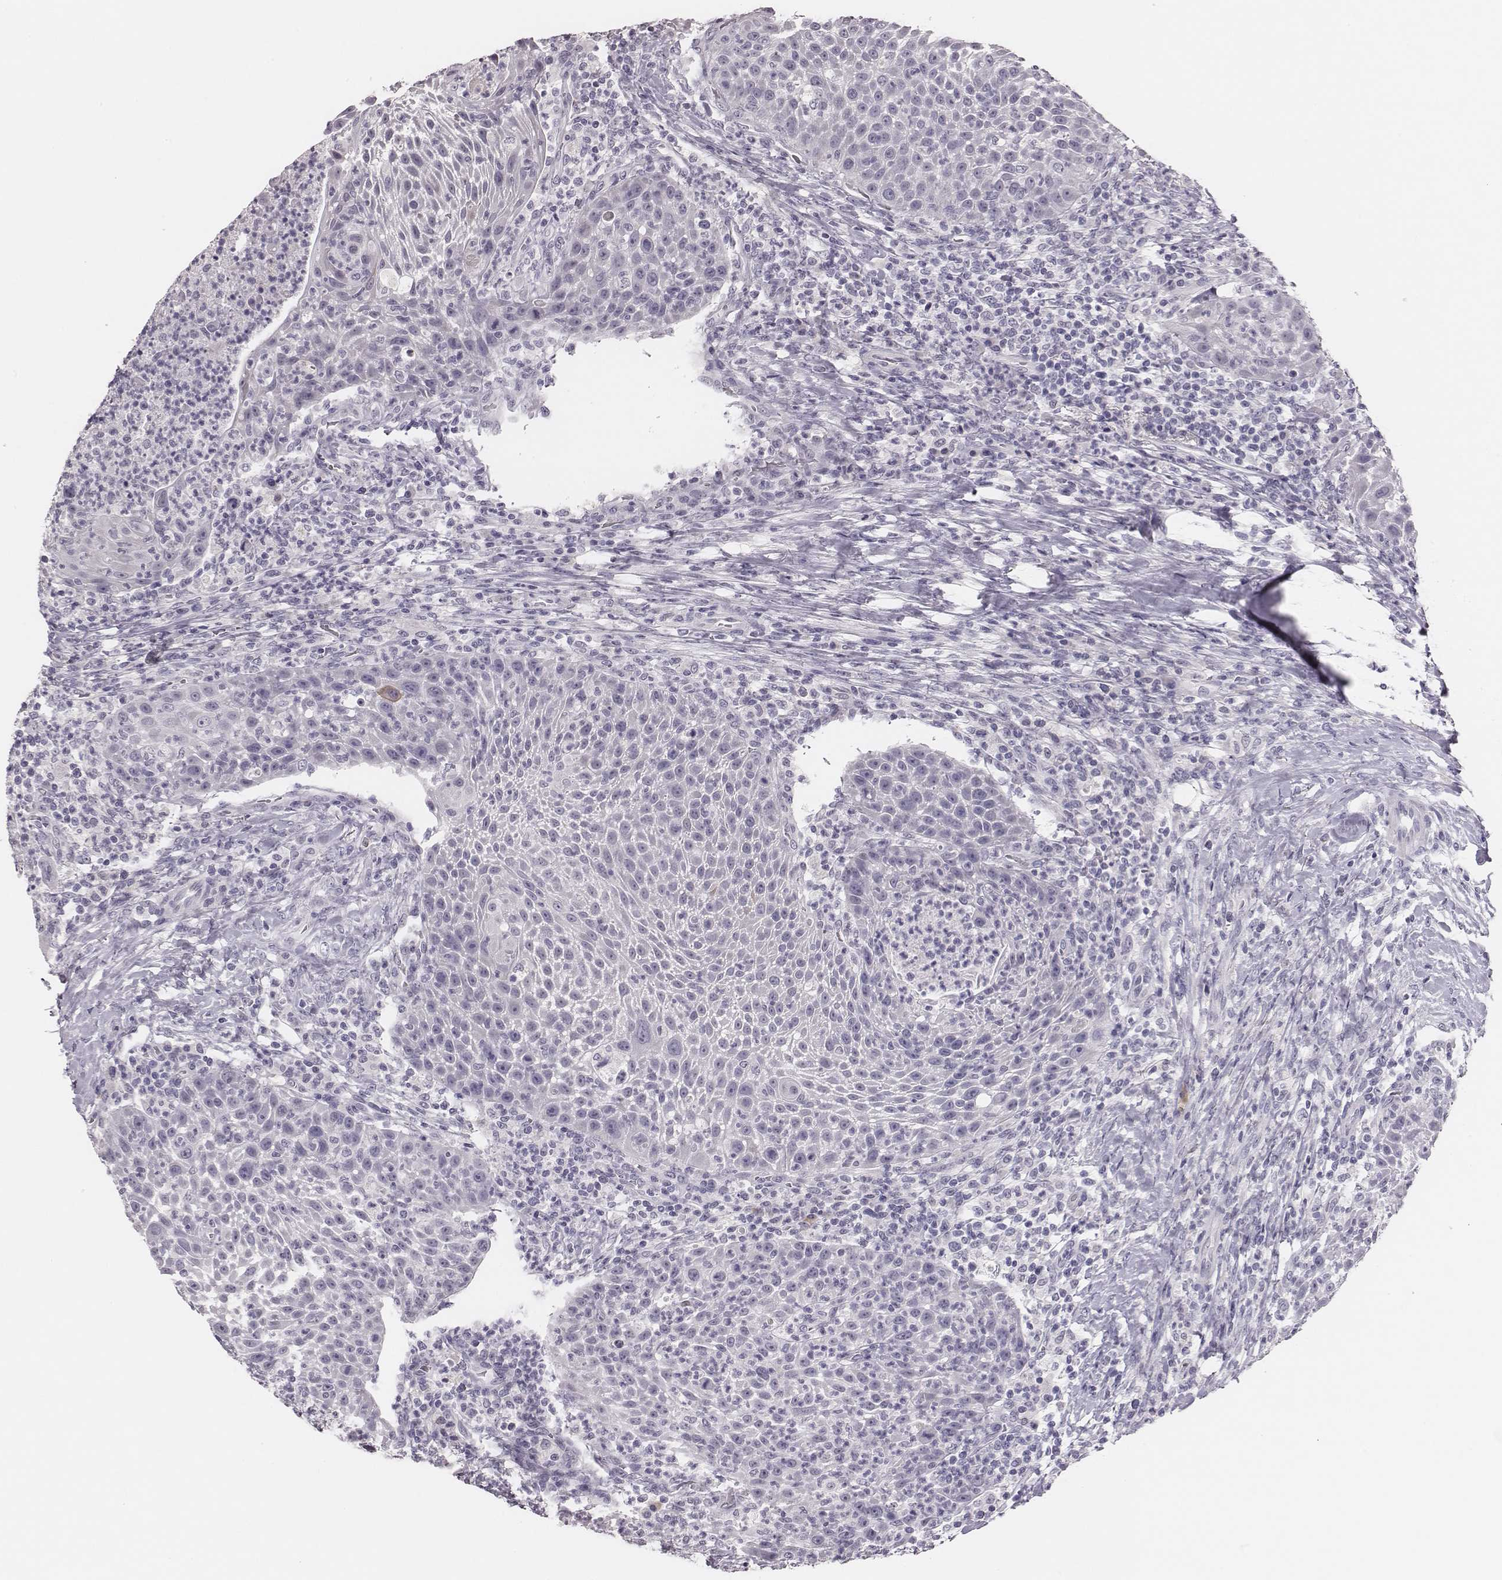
{"staining": {"intensity": "negative", "quantity": "none", "location": "none"}, "tissue": "head and neck cancer", "cell_type": "Tumor cells", "image_type": "cancer", "snomed": [{"axis": "morphology", "description": "Squamous cell carcinoma, NOS"}, {"axis": "topography", "description": "Head-Neck"}], "caption": "This is an immunohistochemistry (IHC) image of head and neck cancer. There is no positivity in tumor cells.", "gene": "ADGRF4", "patient": {"sex": "male", "age": 69}}